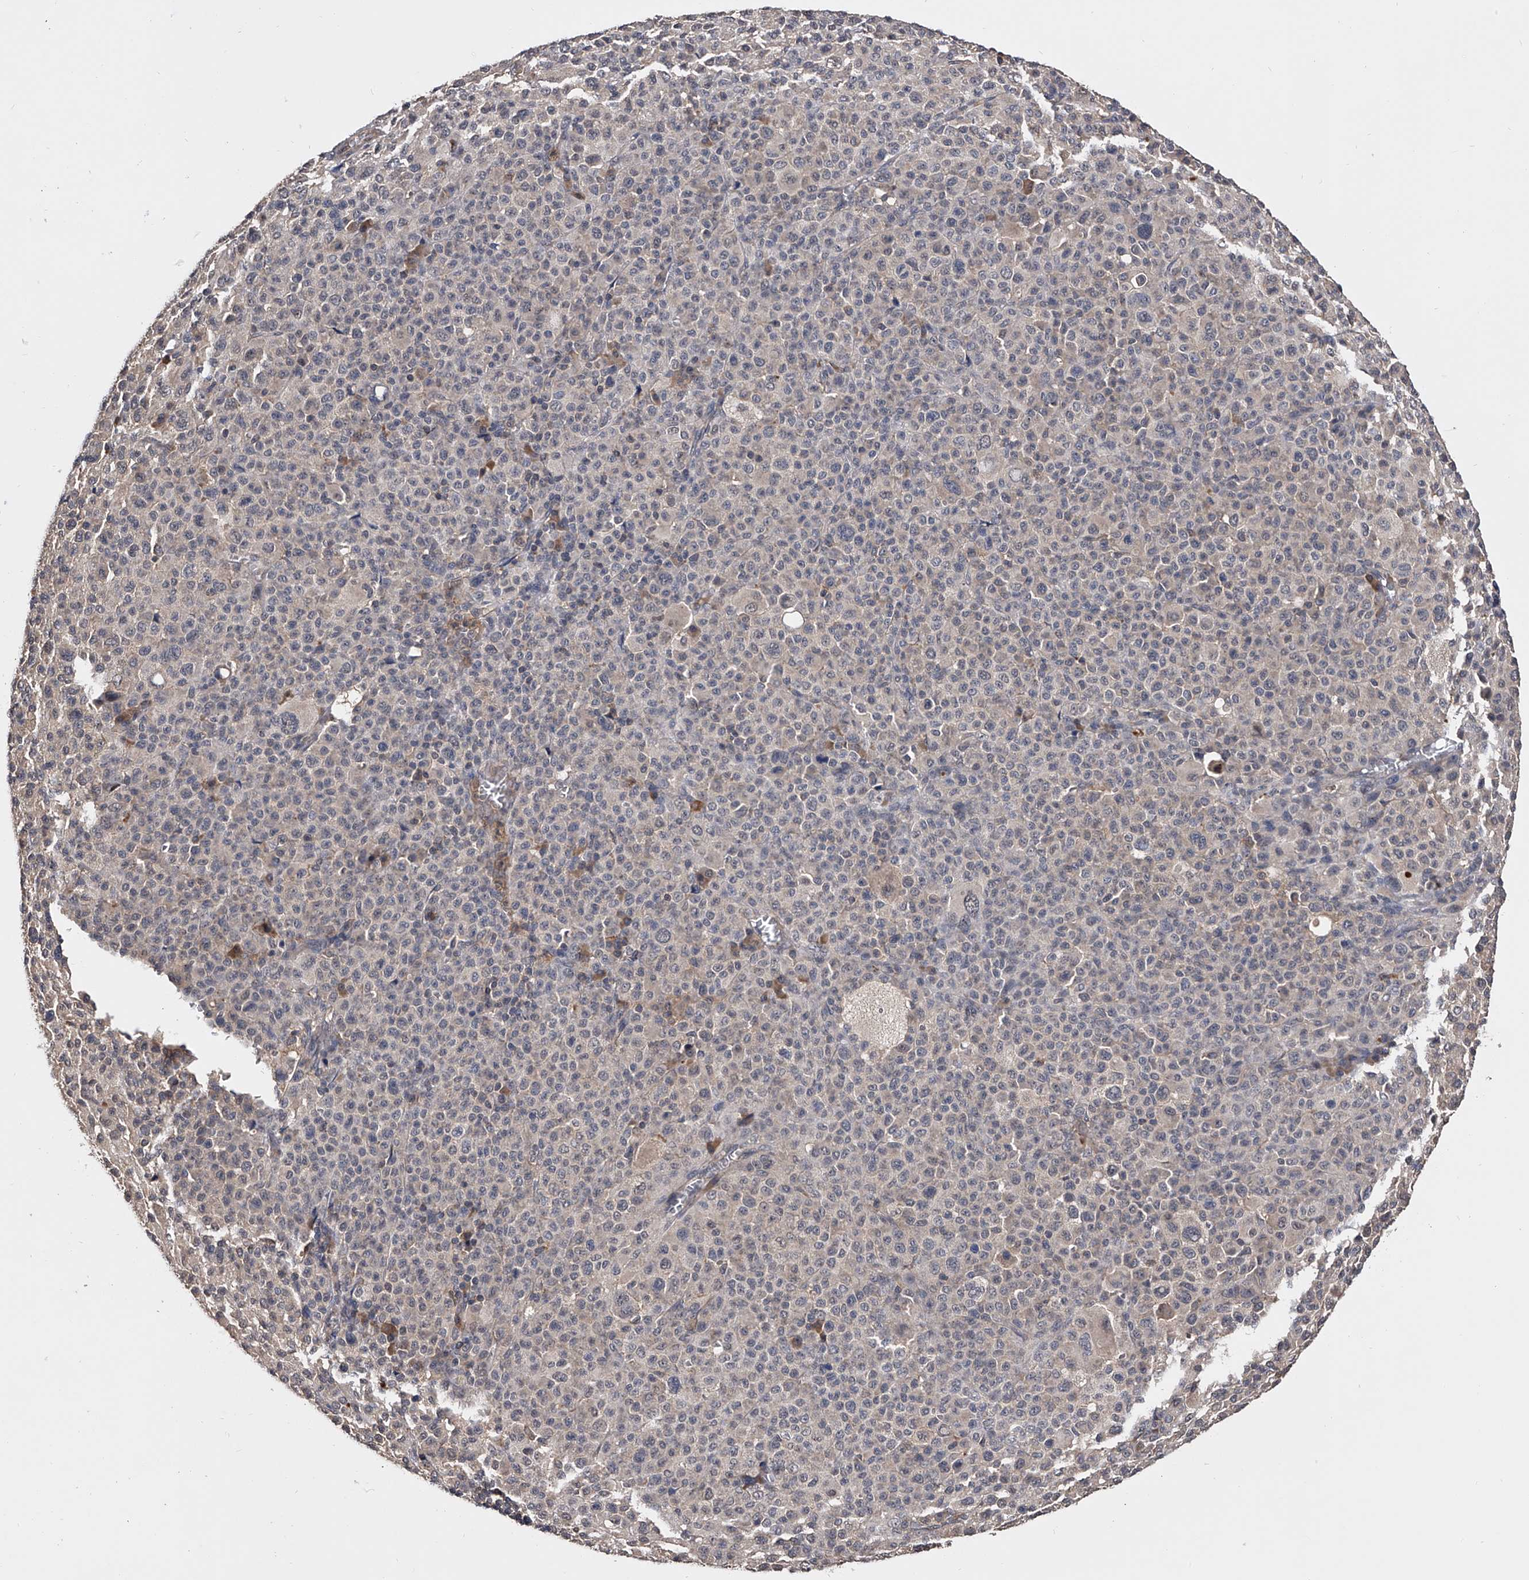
{"staining": {"intensity": "negative", "quantity": "none", "location": "none"}, "tissue": "melanoma", "cell_type": "Tumor cells", "image_type": "cancer", "snomed": [{"axis": "morphology", "description": "Malignant melanoma, Metastatic site"}, {"axis": "topography", "description": "Skin"}], "caption": "Immunohistochemistry of human melanoma demonstrates no expression in tumor cells.", "gene": "EFCAB7", "patient": {"sex": "female", "age": 74}}